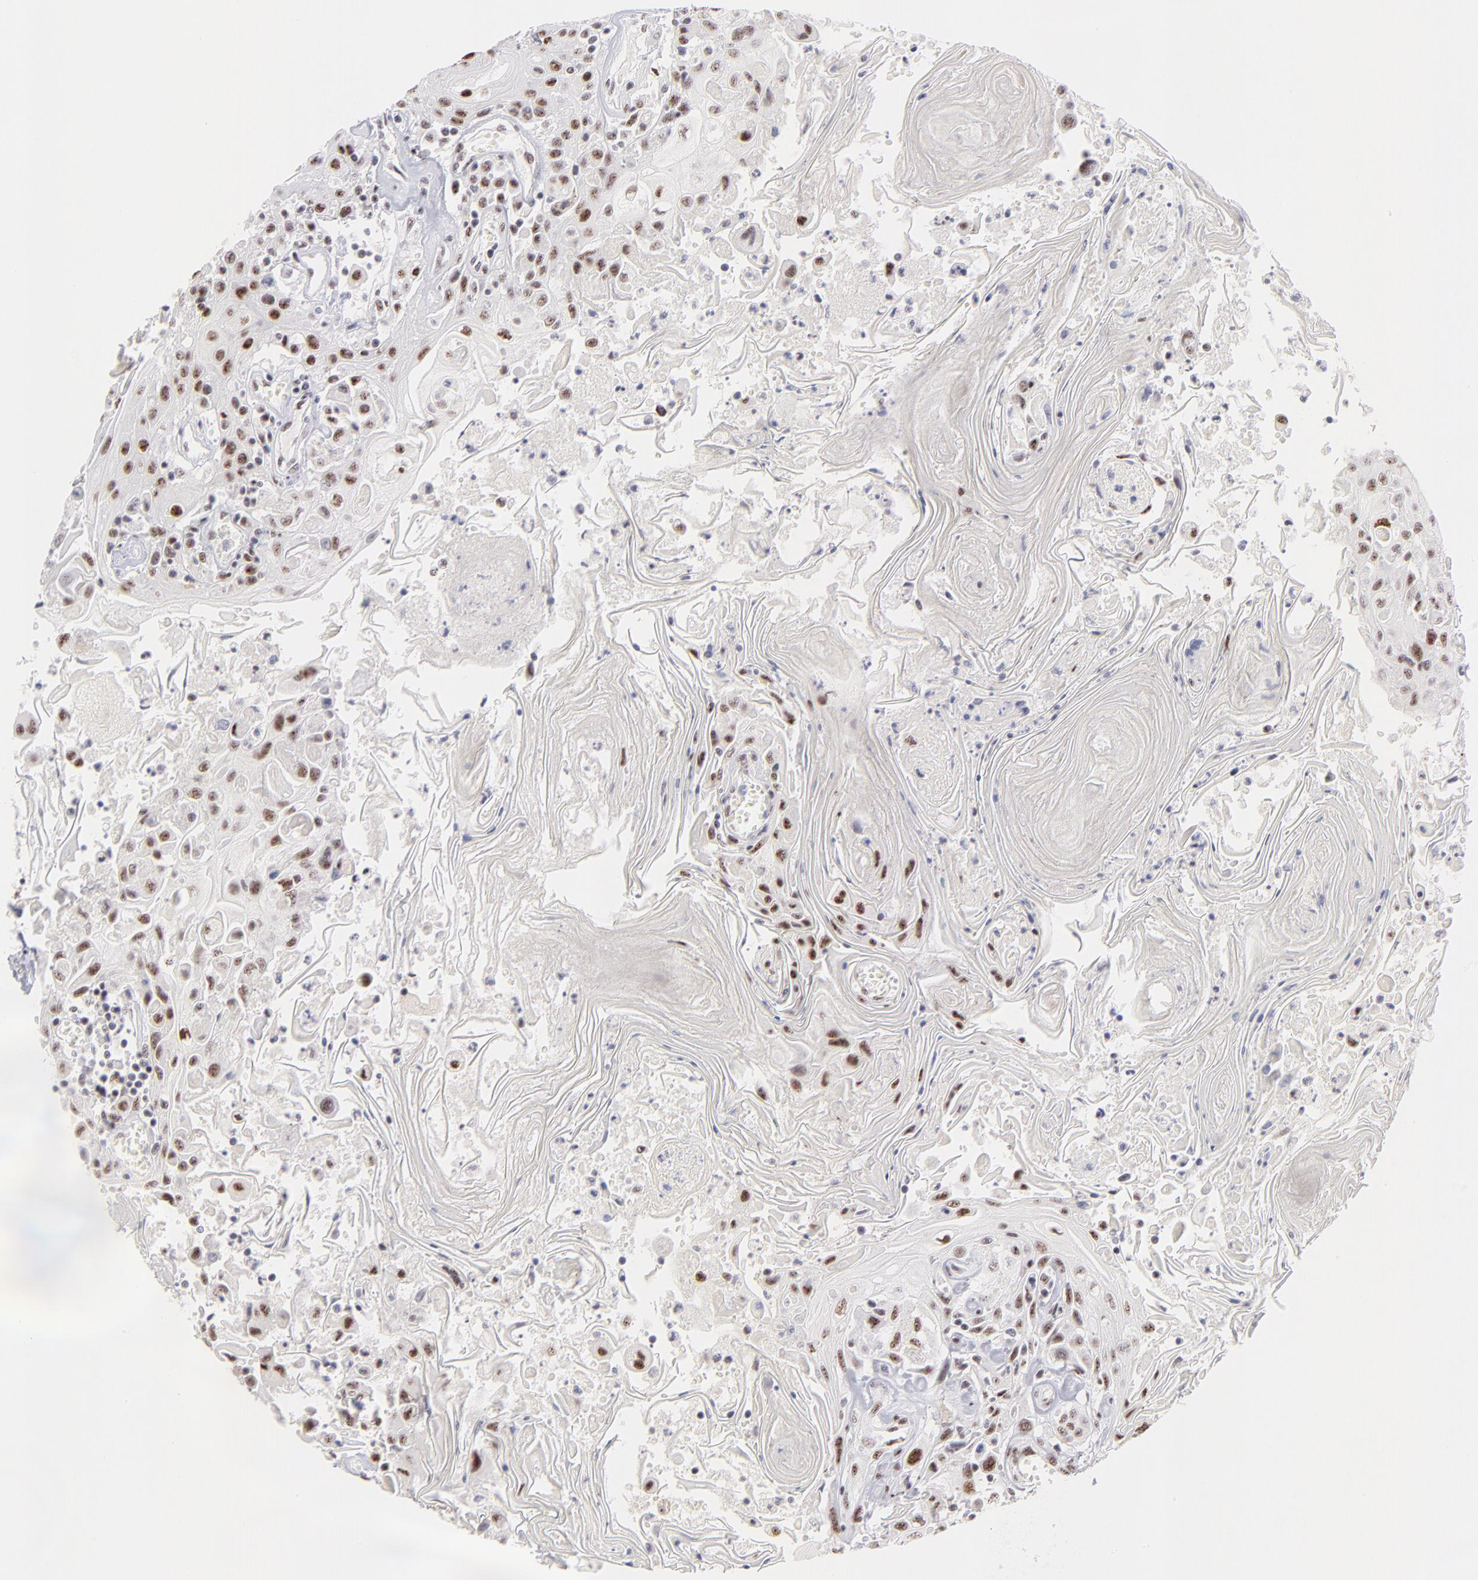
{"staining": {"intensity": "moderate", "quantity": ">75%", "location": "nuclear"}, "tissue": "head and neck cancer", "cell_type": "Tumor cells", "image_type": "cancer", "snomed": [{"axis": "morphology", "description": "Squamous cell carcinoma, NOS"}, {"axis": "topography", "description": "Oral tissue"}, {"axis": "topography", "description": "Head-Neck"}], "caption": "Protein staining shows moderate nuclear positivity in approximately >75% of tumor cells in squamous cell carcinoma (head and neck).", "gene": "CDC25C", "patient": {"sex": "female", "age": 76}}